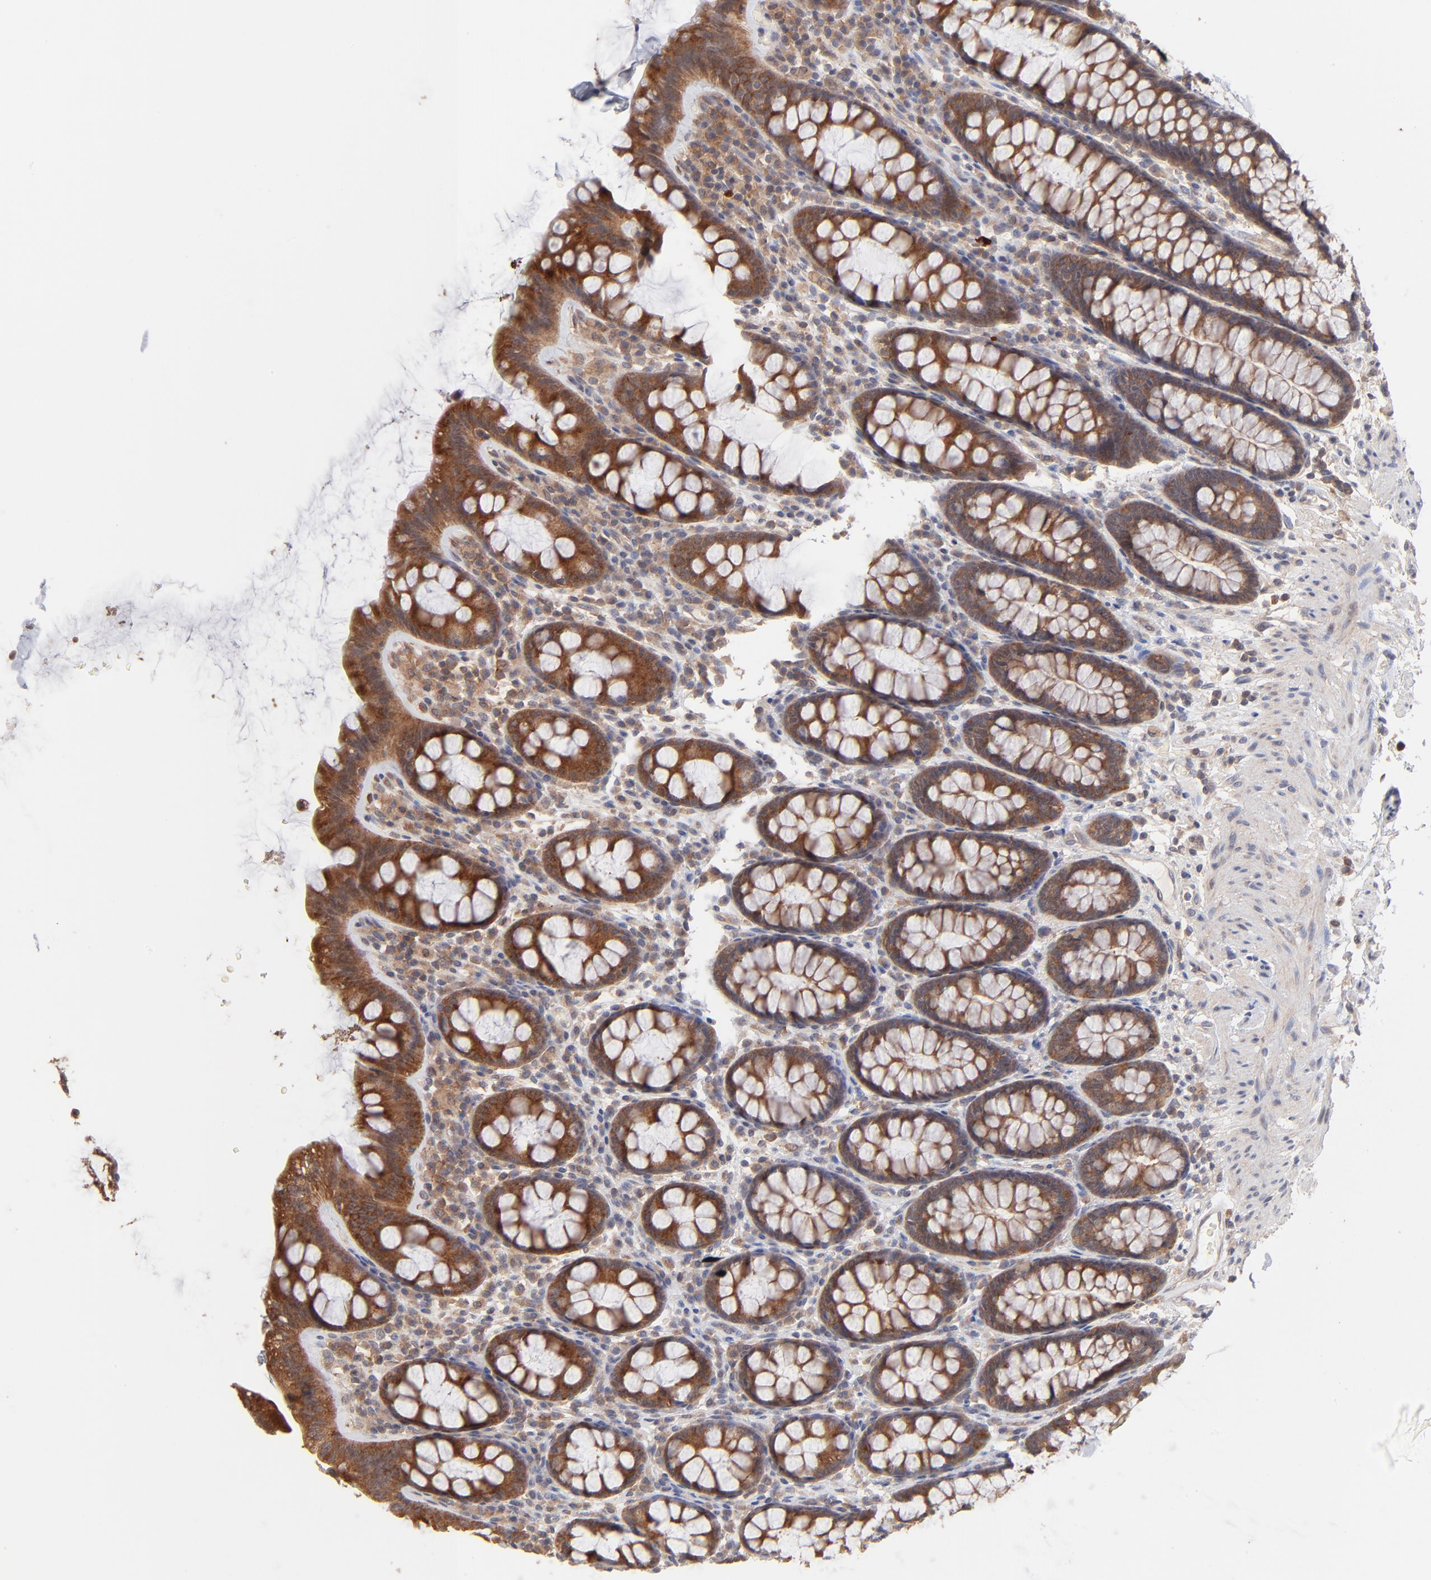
{"staining": {"intensity": "strong", "quantity": ">75%", "location": "cytoplasmic/membranous"}, "tissue": "rectum", "cell_type": "Glandular cells", "image_type": "normal", "snomed": [{"axis": "morphology", "description": "Normal tissue, NOS"}, {"axis": "topography", "description": "Rectum"}], "caption": "Immunohistochemistry staining of benign rectum, which exhibits high levels of strong cytoplasmic/membranous positivity in approximately >75% of glandular cells indicating strong cytoplasmic/membranous protein positivity. The staining was performed using DAB (brown) for protein detection and nuclei were counterstained in hematoxylin (blue).", "gene": "IVNS1ABP", "patient": {"sex": "male", "age": 92}}